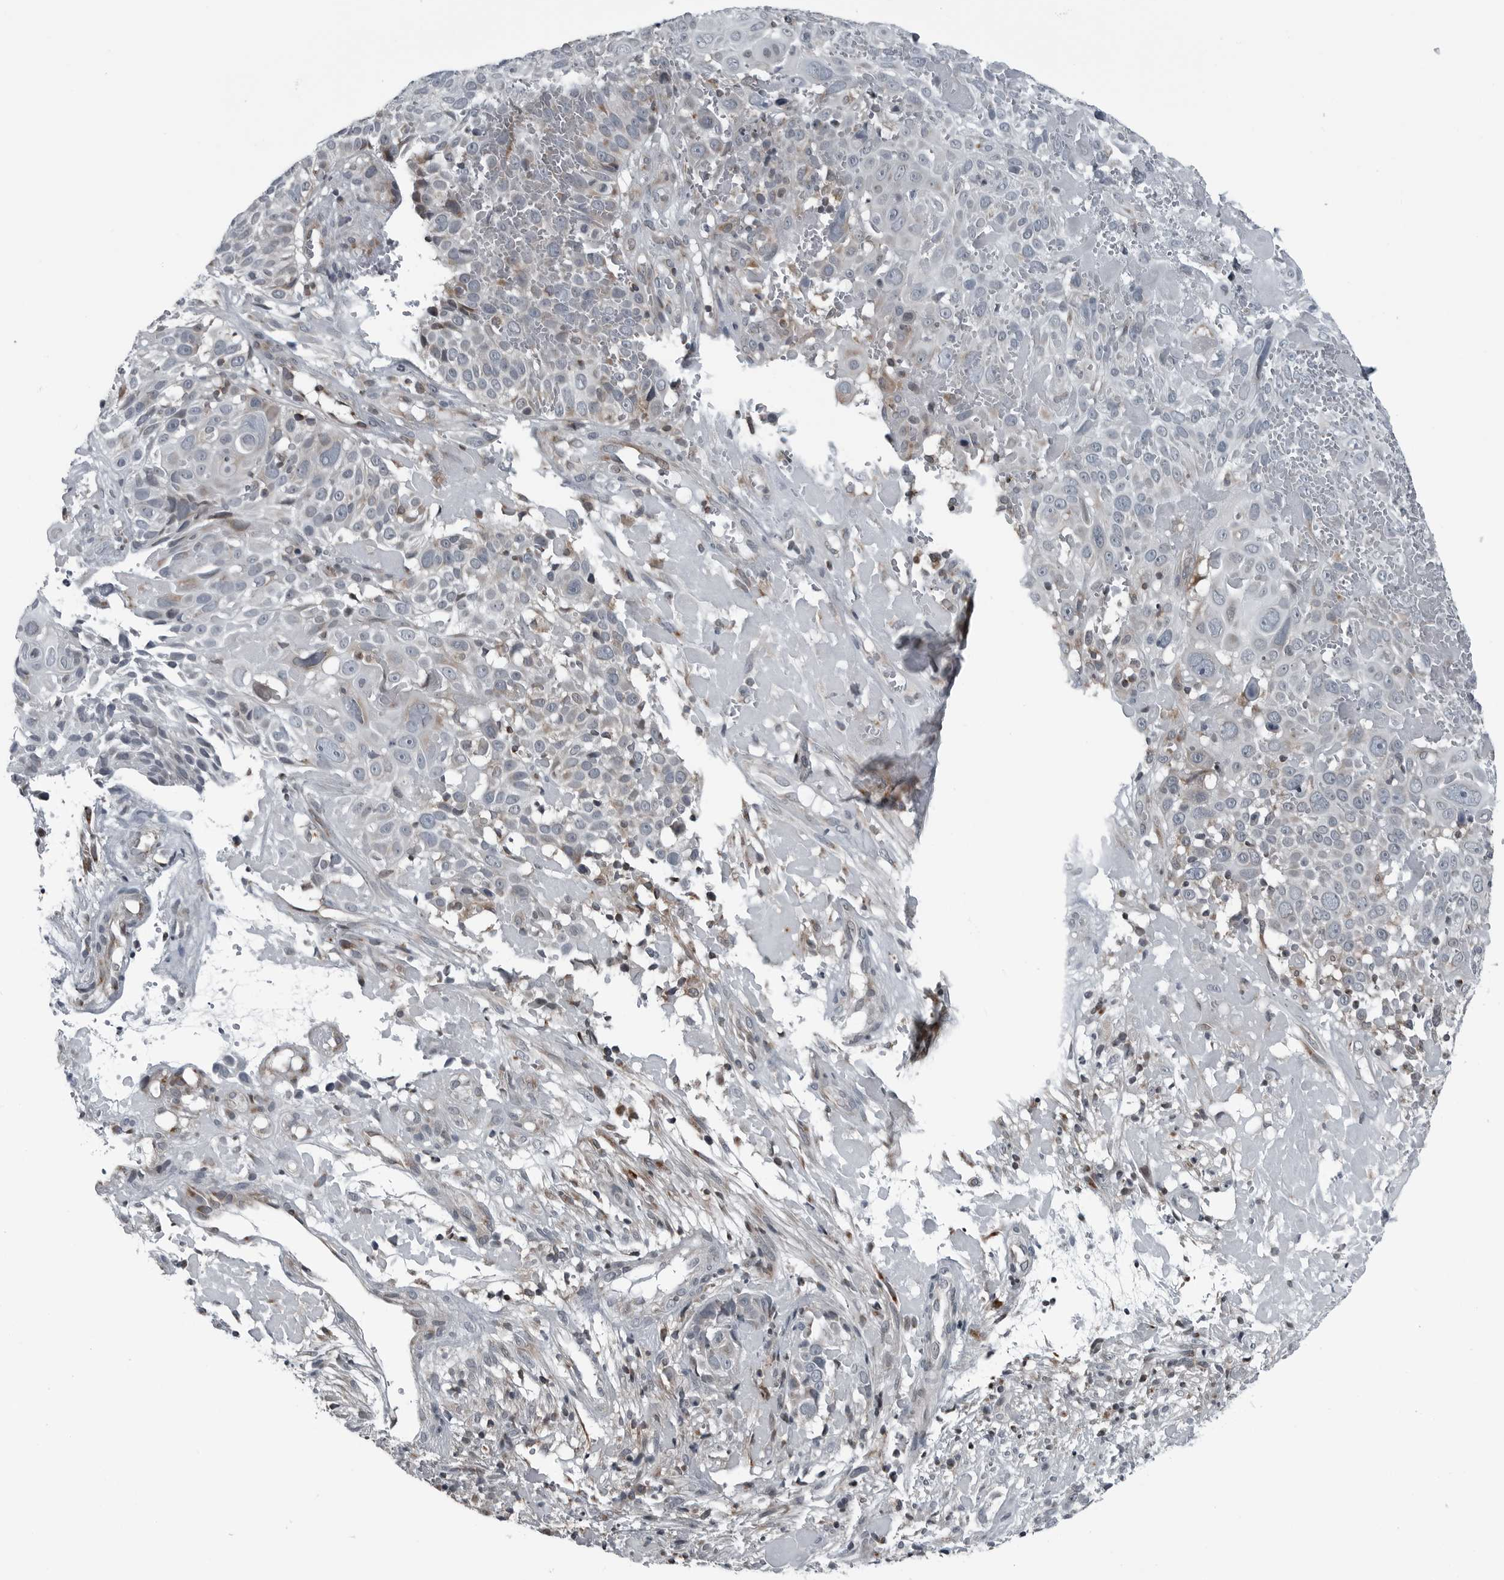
{"staining": {"intensity": "moderate", "quantity": "<25%", "location": "cytoplasmic/membranous"}, "tissue": "cervical cancer", "cell_type": "Tumor cells", "image_type": "cancer", "snomed": [{"axis": "morphology", "description": "Squamous cell carcinoma, NOS"}, {"axis": "topography", "description": "Cervix"}], "caption": "The micrograph shows a brown stain indicating the presence of a protein in the cytoplasmic/membranous of tumor cells in cervical squamous cell carcinoma. The staining was performed using DAB (3,3'-diaminobenzidine) to visualize the protein expression in brown, while the nuclei were stained in blue with hematoxylin (Magnification: 20x).", "gene": "GAK", "patient": {"sex": "female", "age": 74}}